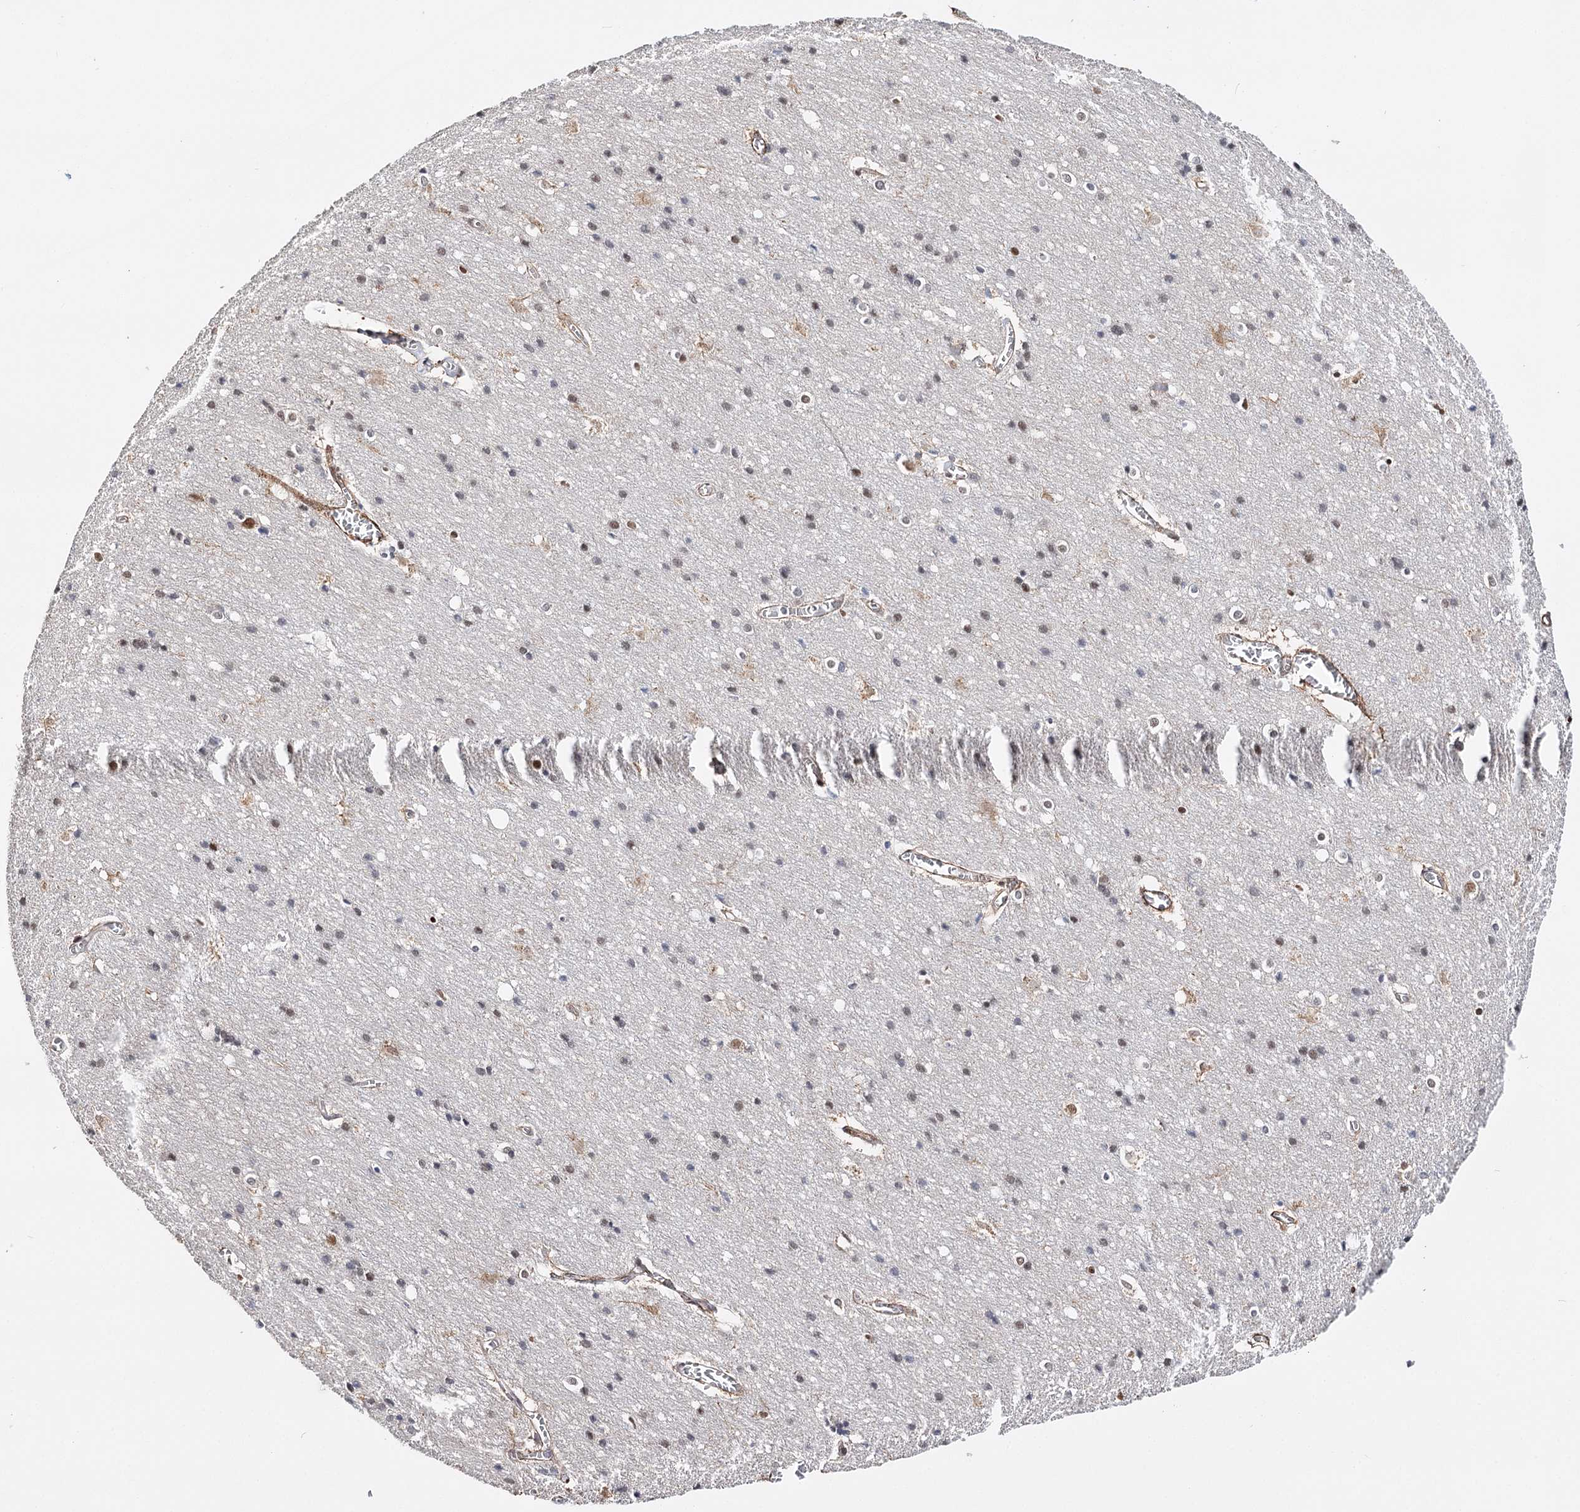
{"staining": {"intensity": "strong", "quantity": "25%-75%", "location": "cytoplasmic/membranous"}, "tissue": "cerebral cortex", "cell_type": "Endothelial cells", "image_type": "normal", "snomed": [{"axis": "morphology", "description": "Normal tissue, NOS"}, {"axis": "topography", "description": "Cerebral cortex"}], "caption": "Immunohistochemistry (DAB) staining of normal human cerebral cortex demonstrates strong cytoplasmic/membranous protein positivity in approximately 25%-75% of endothelial cells. (DAB (3,3'-diaminobenzidine) IHC, brown staining for protein, blue staining for nuclei).", "gene": "CFAP46", "patient": {"sex": "male", "age": 54}}